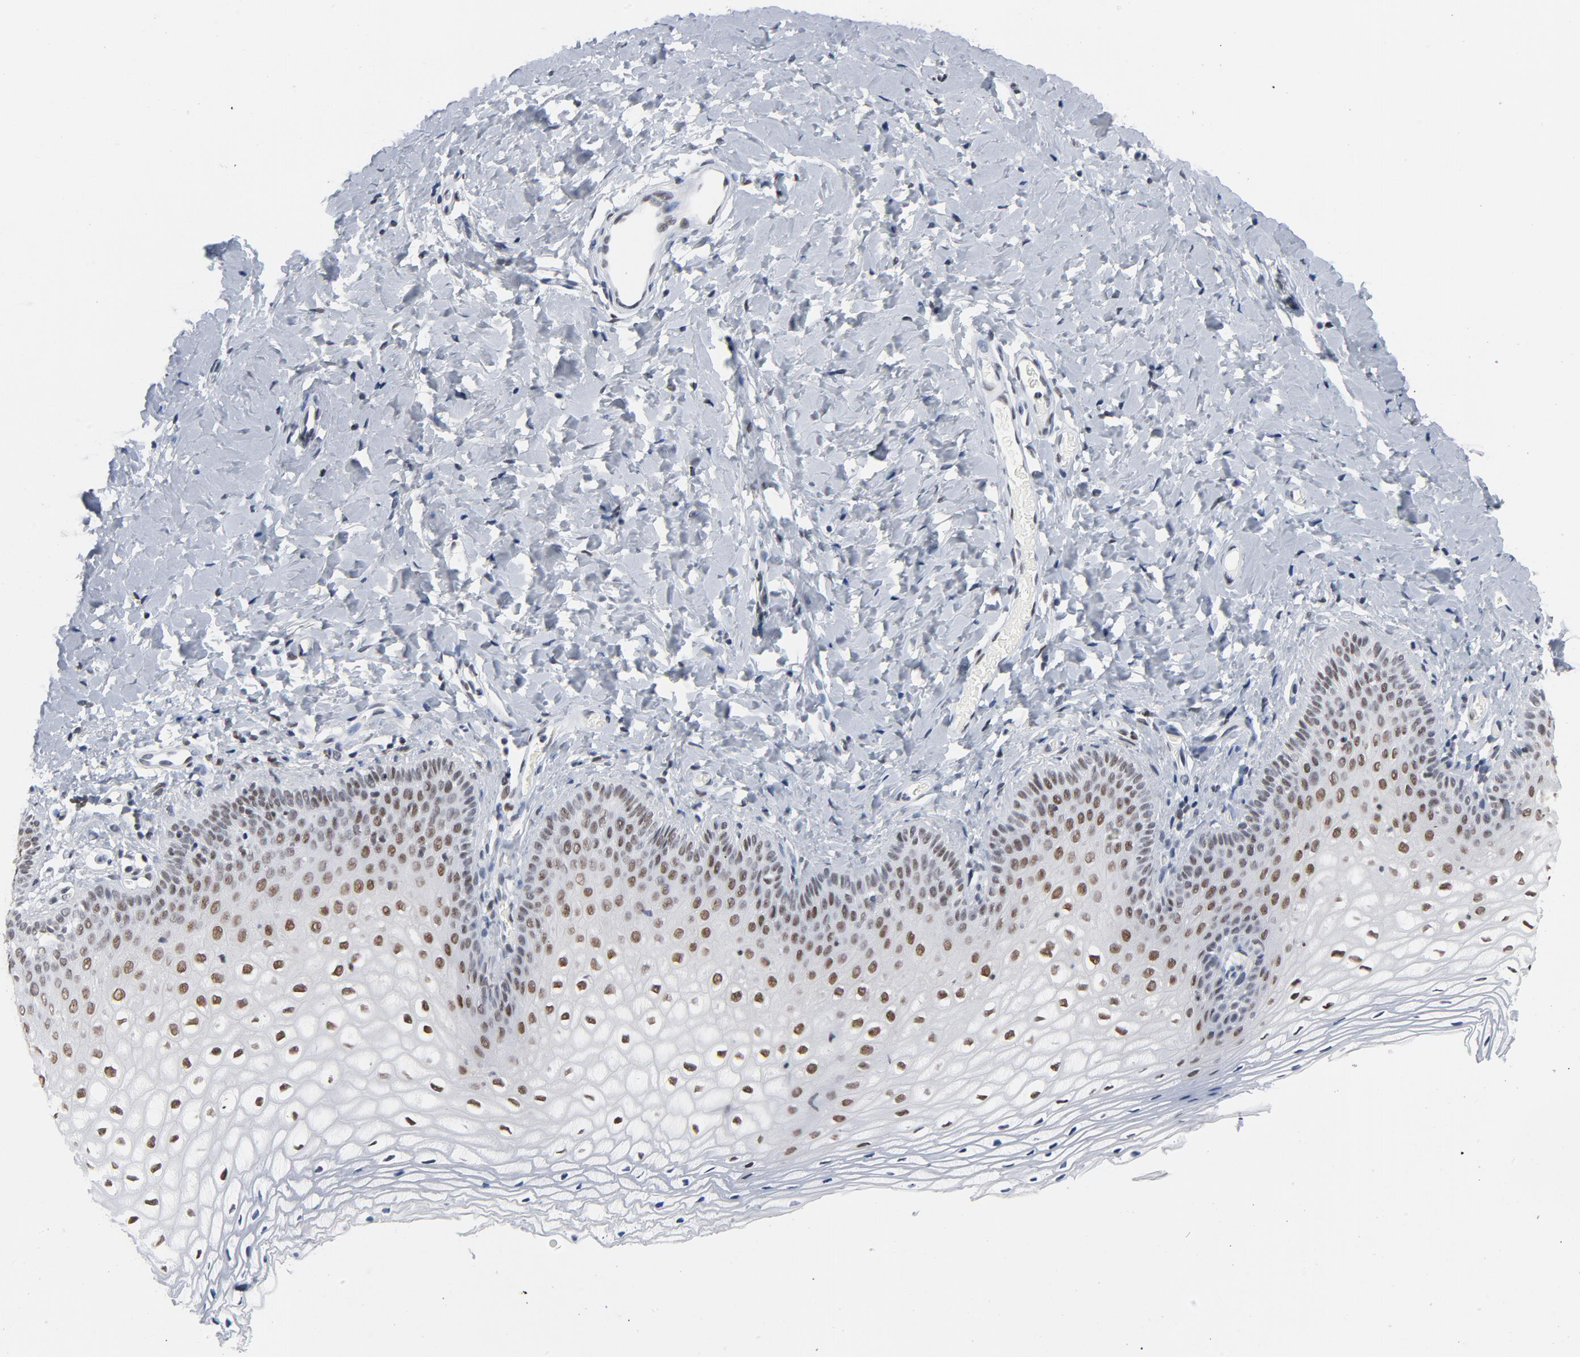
{"staining": {"intensity": "moderate", "quantity": ">75%", "location": "nuclear"}, "tissue": "vagina", "cell_type": "Squamous epithelial cells", "image_type": "normal", "snomed": [{"axis": "morphology", "description": "Normal tissue, NOS"}, {"axis": "topography", "description": "Vagina"}], "caption": "This image demonstrates benign vagina stained with immunohistochemistry (IHC) to label a protein in brown. The nuclear of squamous epithelial cells show moderate positivity for the protein. Nuclei are counter-stained blue.", "gene": "CSTF2", "patient": {"sex": "female", "age": 55}}